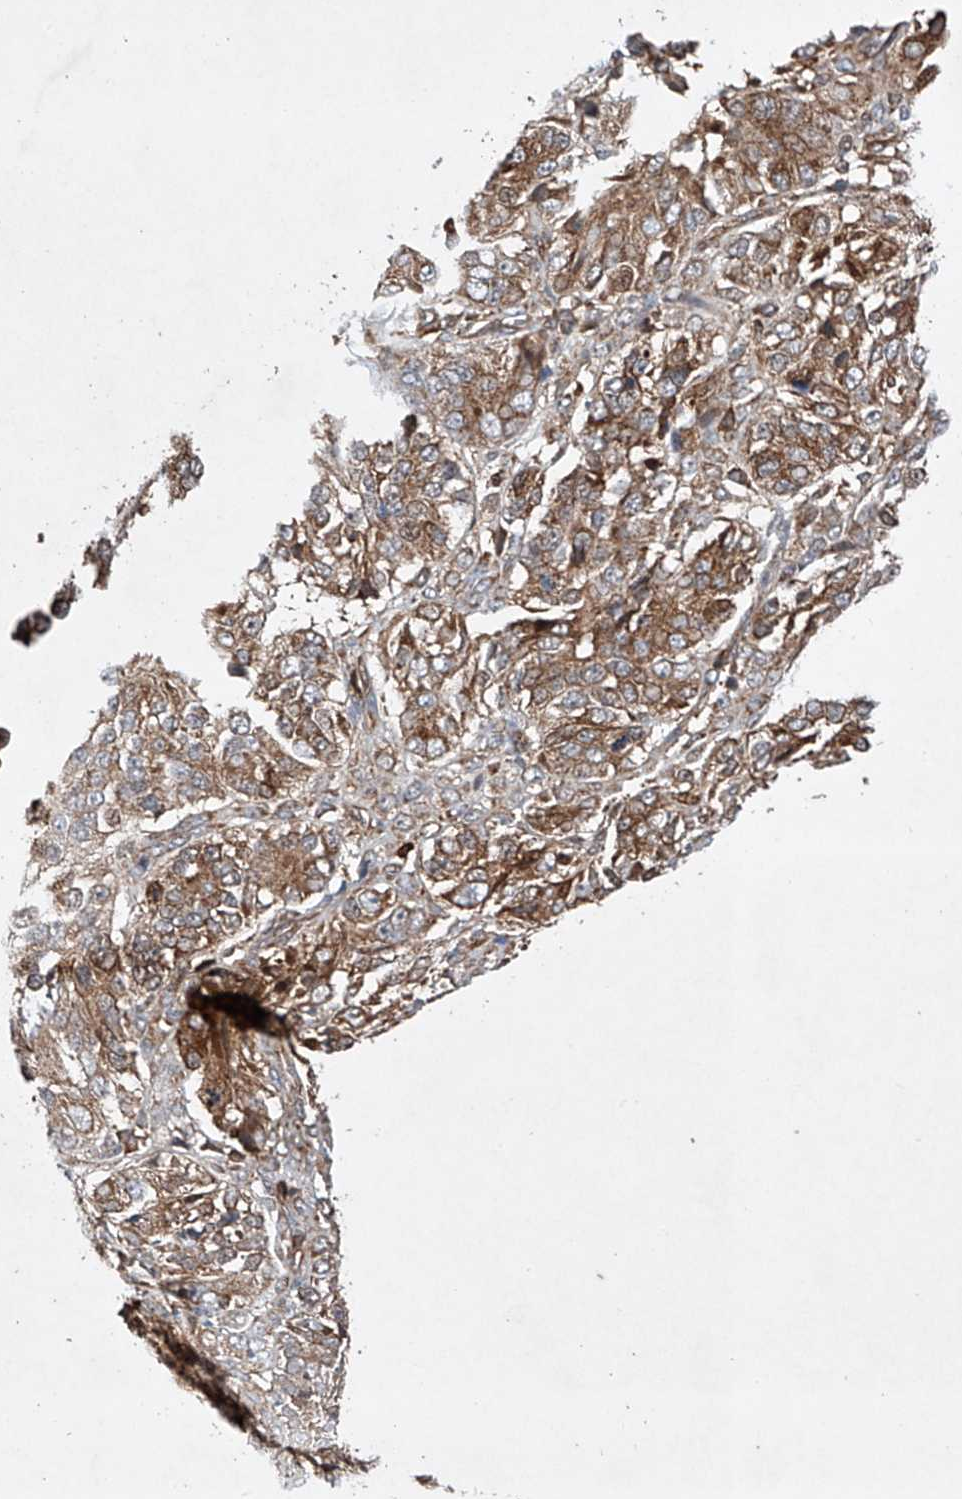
{"staining": {"intensity": "moderate", "quantity": ">75%", "location": "cytoplasmic/membranous"}, "tissue": "ovarian cancer", "cell_type": "Tumor cells", "image_type": "cancer", "snomed": [{"axis": "morphology", "description": "Carcinoma, endometroid"}, {"axis": "topography", "description": "Ovary"}], "caption": "Tumor cells demonstrate medium levels of moderate cytoplasmic/membranous expression in about >75% of cells in human ovarian cancer.", "gene": "TIMM23", "patient": {"sex": "female", "age": 51}}